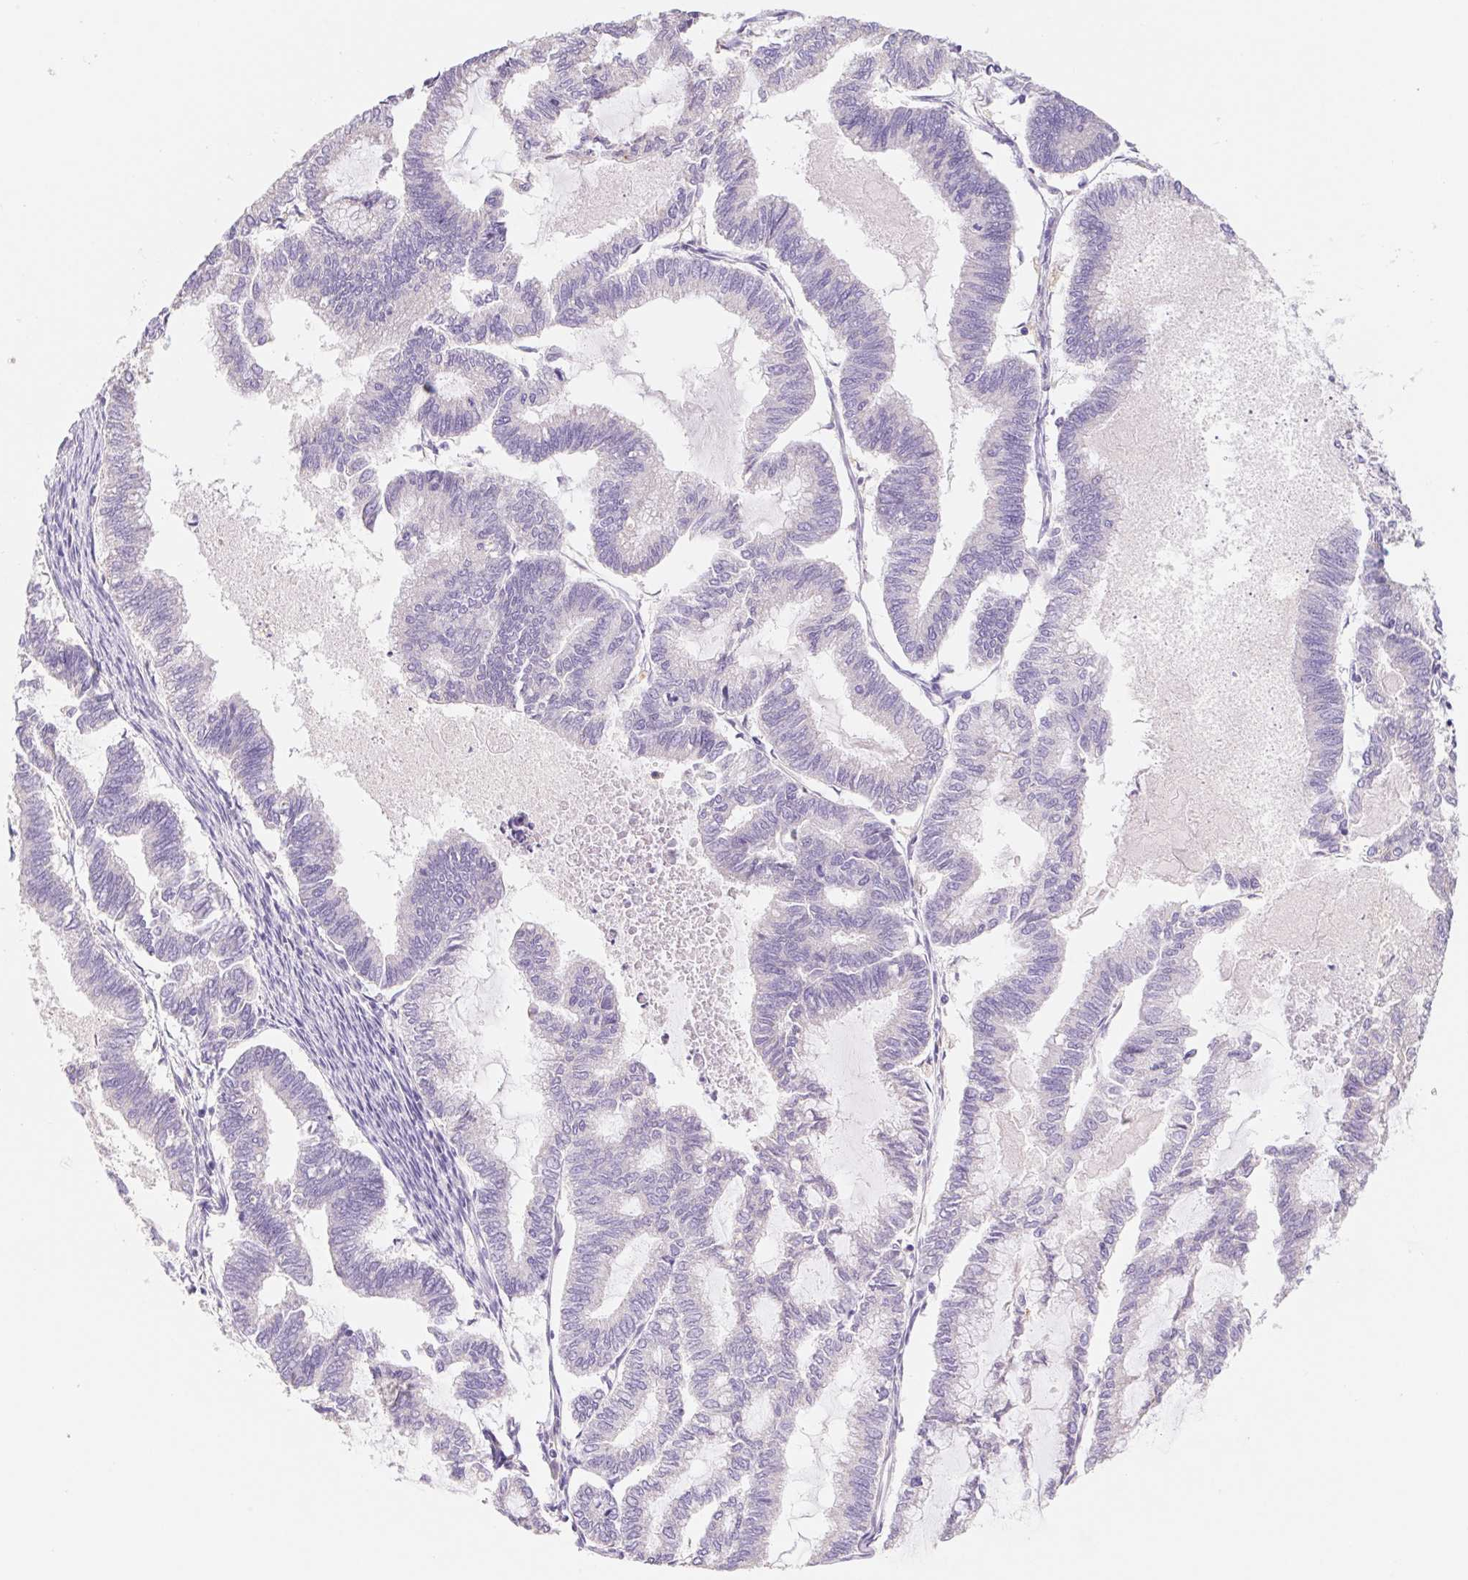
{"staining": {"intensity": "negative", "quantity": "none", "location": "none"}, "tissue": "endometrial cancer", "cell_type": "Tumor cells", "image_type": "cancer", "snomed": [{"axis": "morphology", "description": "Adenocarcinoma, NOS"}, {"axis": "topography", "description": "Endometrium"}], "caption": "Immunohistochemistry image of neoplastic tissue: human endometrial cancer stained with DAB reveals no significant protein staining in tumor cells.", "gene": "FKBP6", "patient": {"sex": "female", "age": 79}}